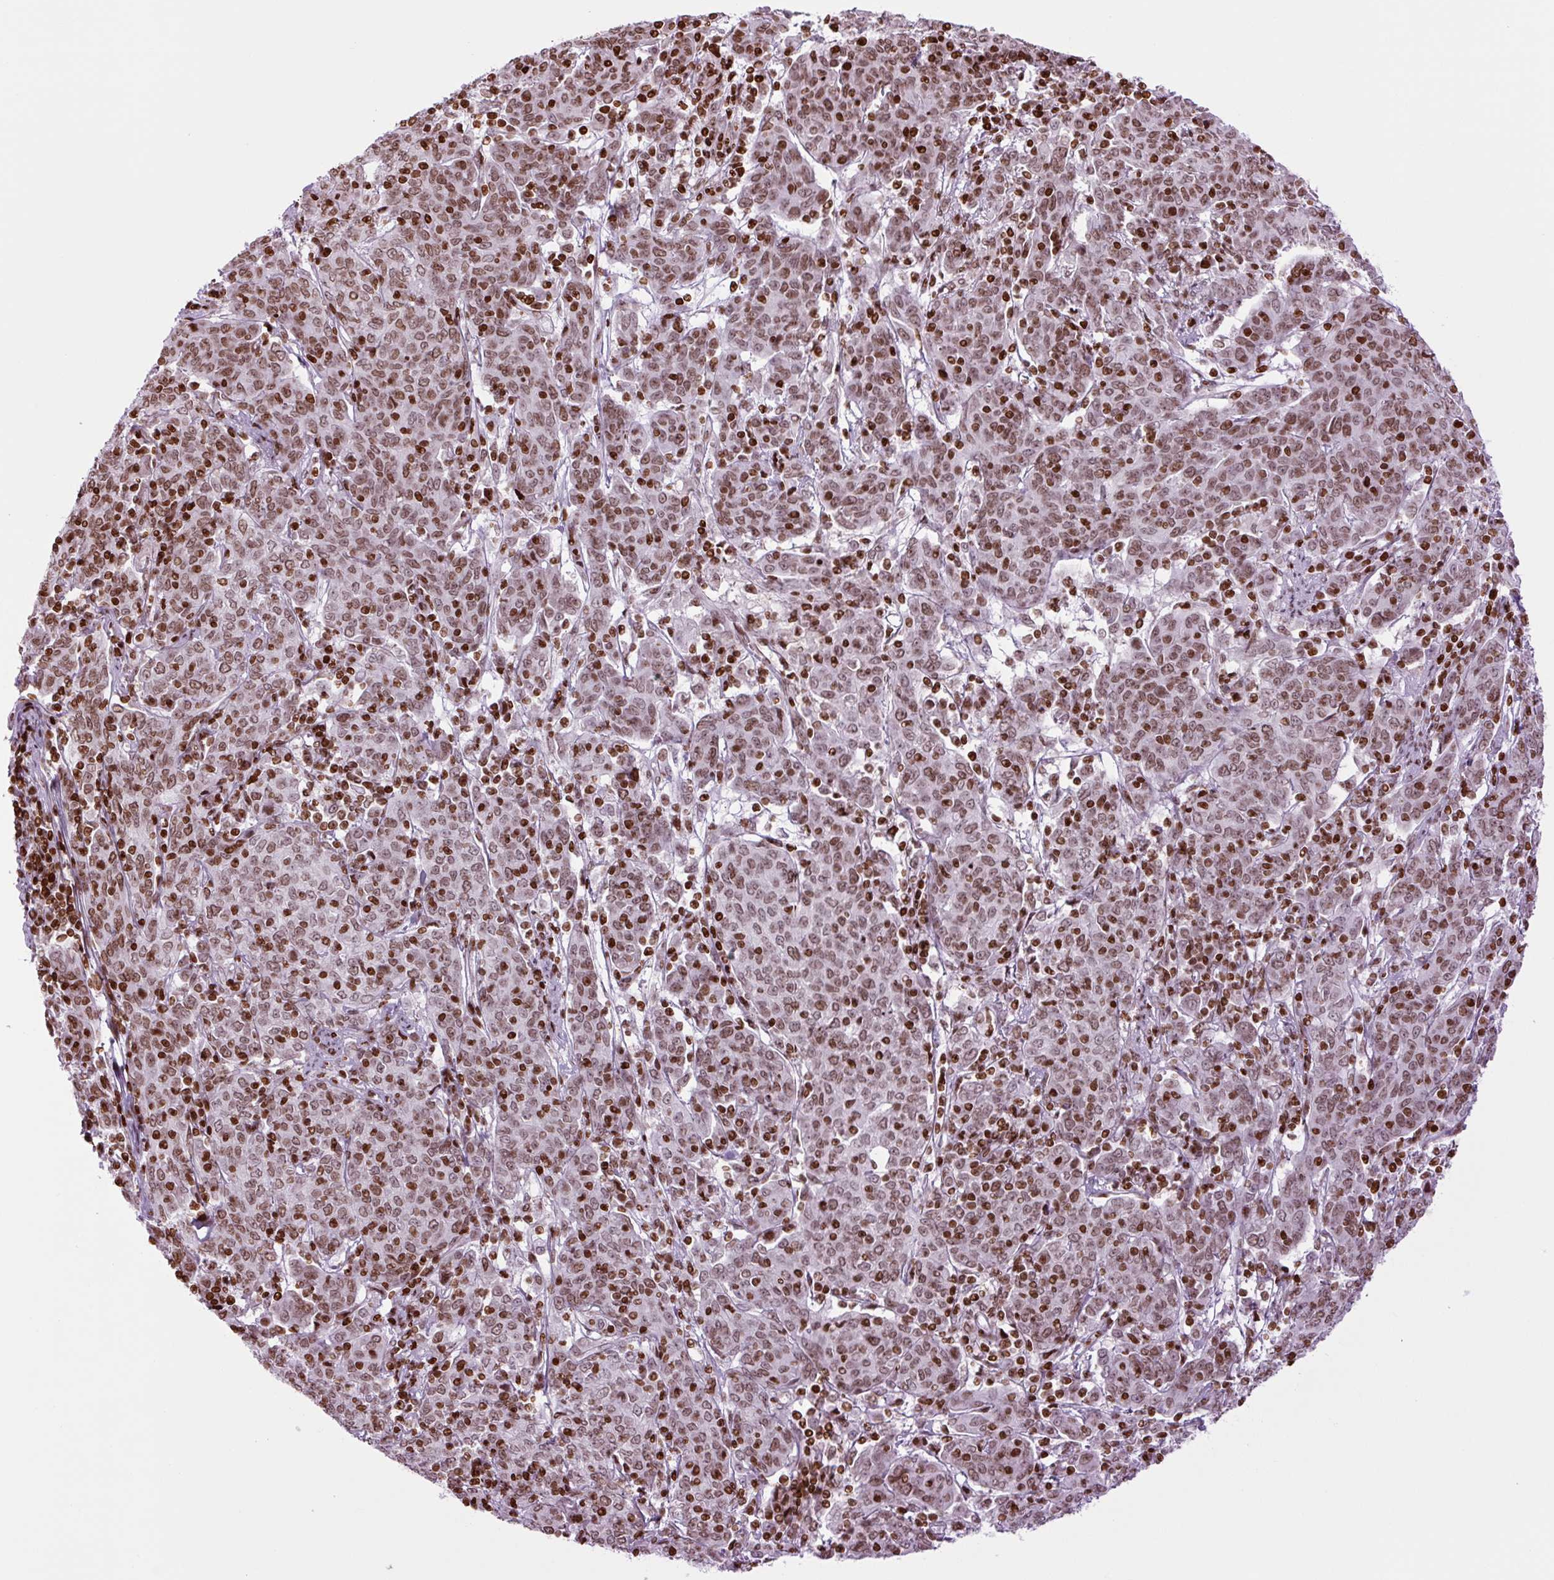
{"staining": {"intensity": "moderate", "quantity": ">75%", "location": "nuclear"}, "tissue": "cervical cancer", "cell_type": "Tumor cells", "image_type": "cancer", "snomed": [{"axis": "morphology", "description": "Squamous cell carcinoma, NOS"}, {"axis": "topography", "description": "Cervix"}], "caption": "Cervical cancer stained with a brown dye shows moderate nuclear positive expression in about >75% of tumor cells.", "gene": "H1-3", "patient": {"sex": "female", "age": 67}}